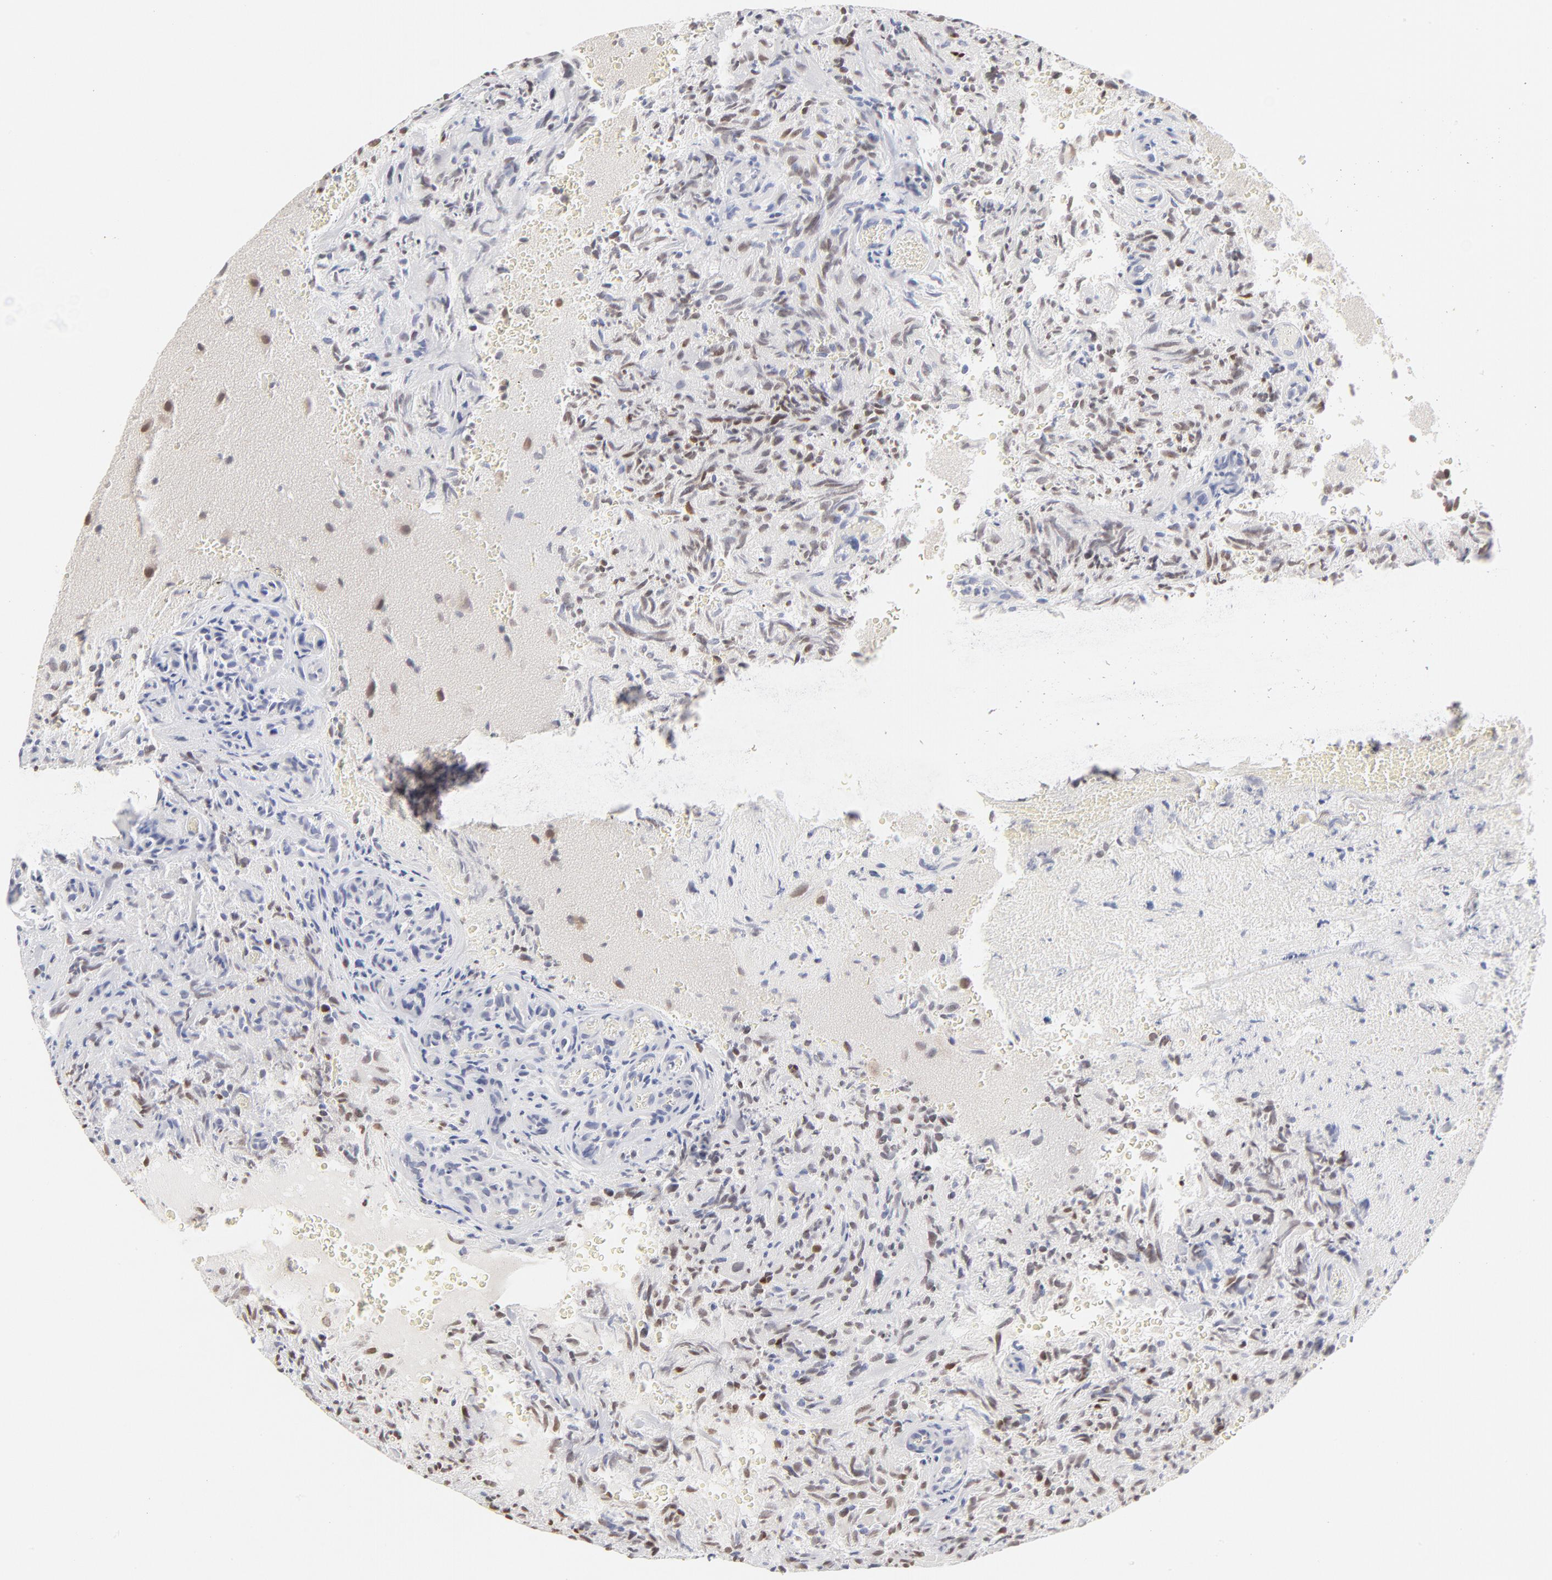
{"staining": {"intensity": "weak", "quantity": "25%-75%", "location": "nuclear"}, "tissue": "glioma", "cell_type": "Tumor cells", "image_type": "cancer", "snomed": [{"axis": "morphology", "description": "Normal tissue, NOS"}, {"axis": "morphology", "description": "Glioma, malignant, High grade"}, {"axis": "topography", "description": "Cerebral cortex"}], "caption": "Immunohistochemical staining of malignant glioma (high-grade) exhibits weak nuclear protein positivity in approximately 25%-75% of tumor cells. Nuclei are stained in blue.", "gene": "PBX3", "patient": {"sex": "male", "age": 75}}